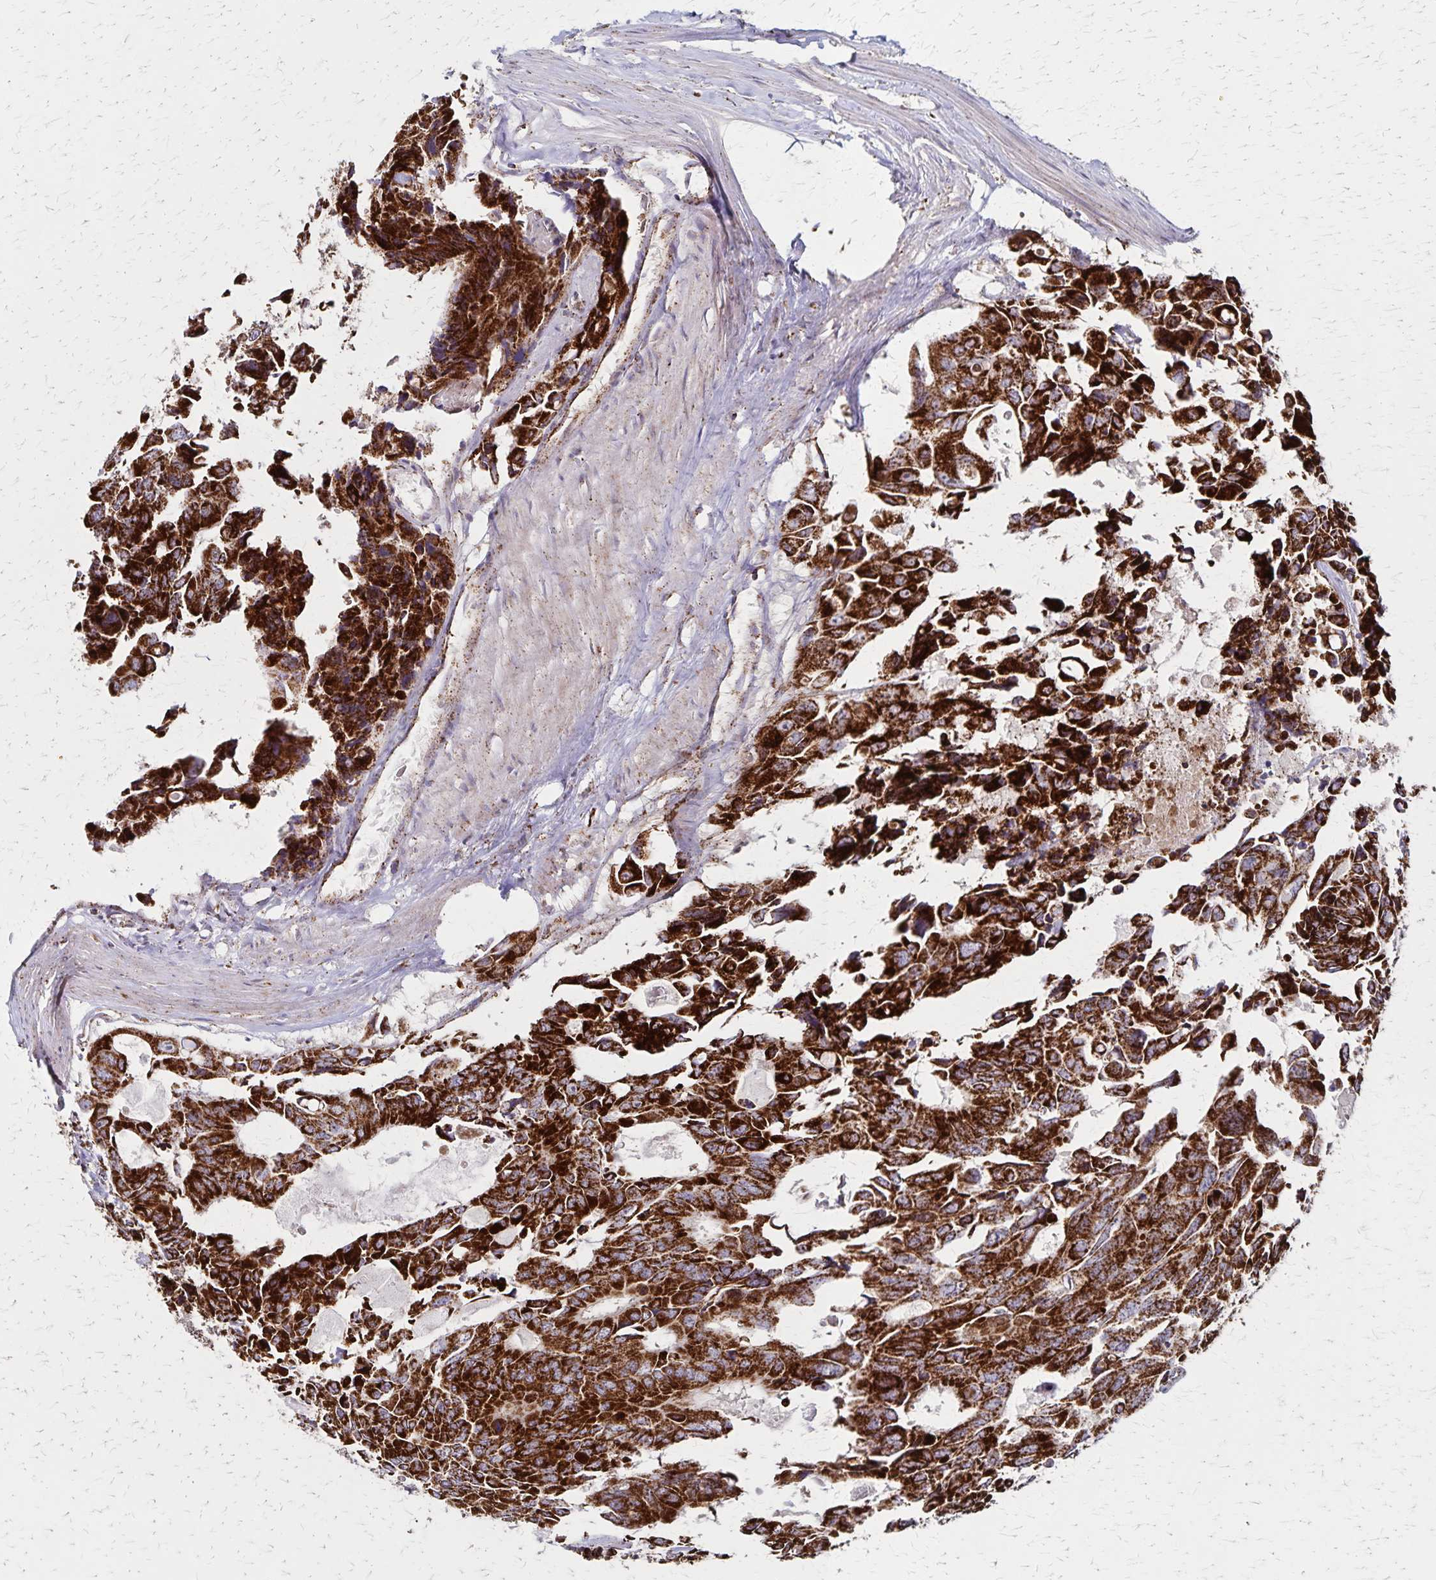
{"staining": {"intensity": "strong", "quantity": ">75%", "location": "cytoplasmic/membranous"}, "tissue": "colorectal cancer", "cell_type": "Tumor cells", "image_type": "cancer", "snomed": [{"axis": "morphology", "description": "Adenocarcinoma, NOS"}, {"axis": "topography", "description": "Rectum"}], "caption": "Approximately >75% of tumor cells in human adenocarcinoma (colorectal) reveal strong cytoplasmic/membranous protein staining as visualized by brown immunohistochemical staining.", "gene": "NFS1", "patient": {"sex": "male", "age": 76}}